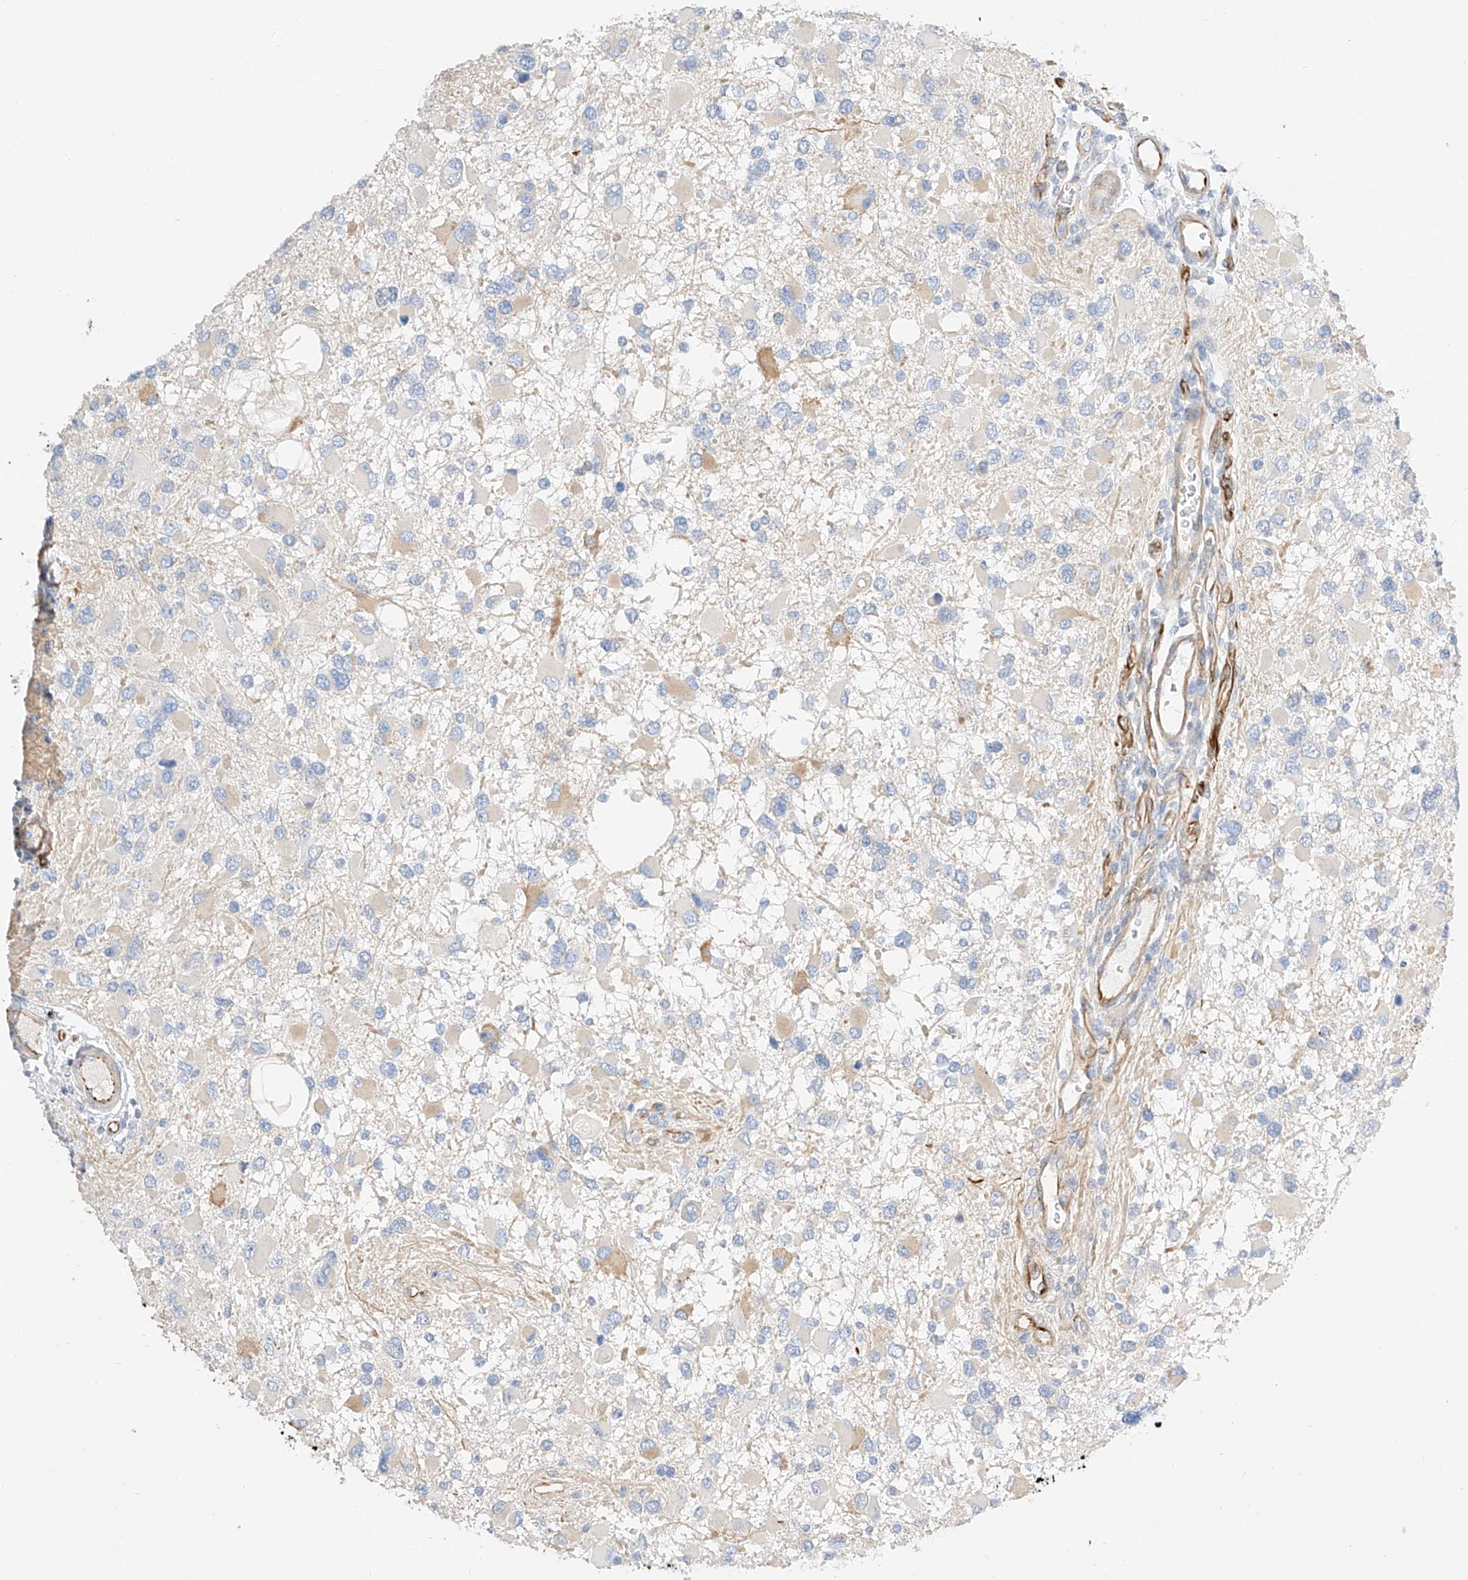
{"staining": {"intensity": "negative", "quantity": "none", "location": "none"}, "tissue": "glioma", "cell_type": "Tumor cells", "image_type": "cancer", "snomed": [{"axis": "morphology", "description": "Glioma, malignant, High grade"}, {"axis": "topography", "description": "Brain"}], "caption": "The micrograph reveals no significant staining in tumor cells of glioma.", "gene": "CDCP2", "patient": {"sex": "male", "age": 53}}